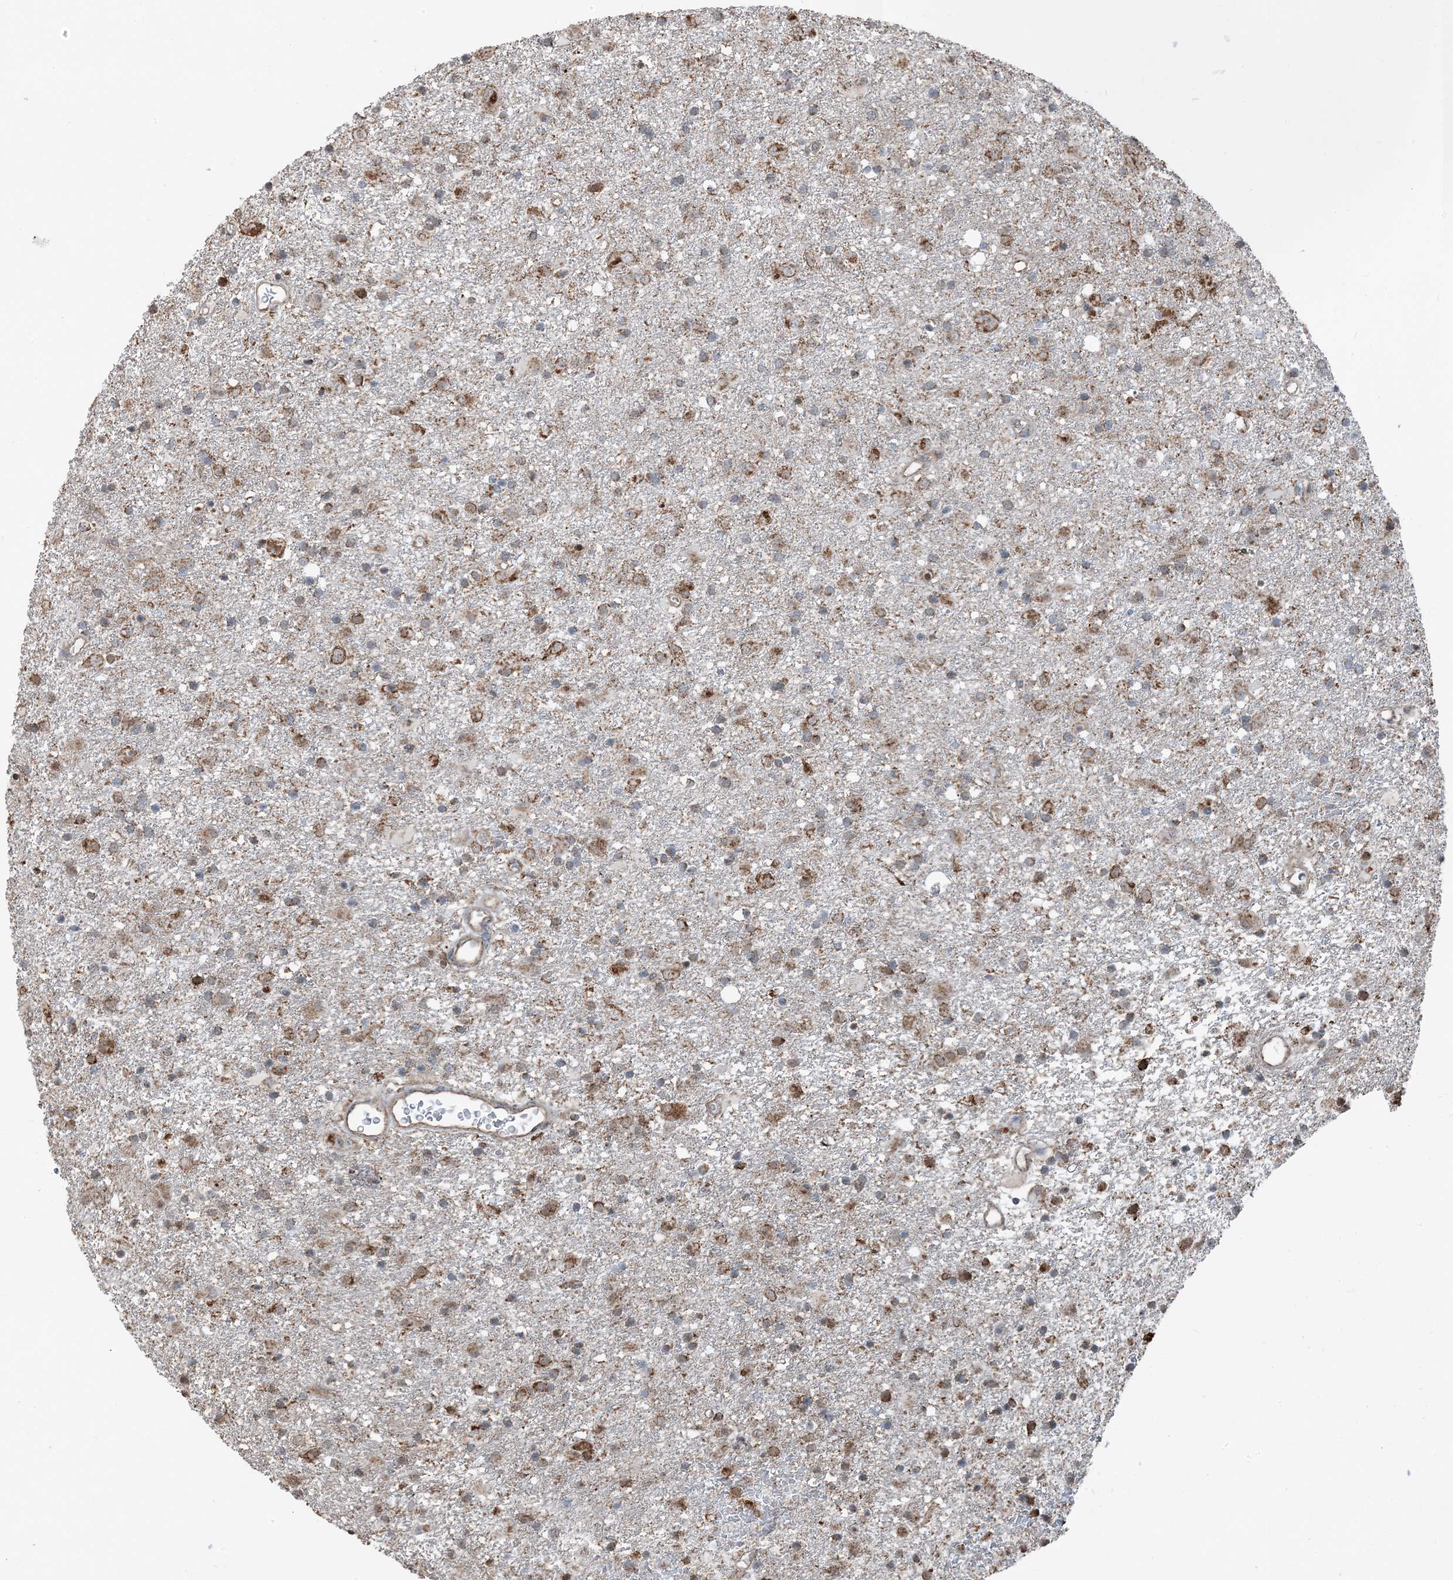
{"staining": {"intensity": "moderate", "quantity": "25%-75%", "location": "cytoplasmic/membranous"}, "tissue": "glioma", "cell_type": "Tumor cells", "image_type": "cancer", "snomed": [{"axis": "morphology", "description": "Glioma, malignant, Low grade"}, {"axis": "topography", "description": "Brain"}], "caption": "This photomicrograph demonstrates immunohistochemistry (IHC) staining of low-grade glioma (malignant), with medium moderate cytoplasmic/membranous positivity in approximately 25%-75% of tumor cells.", "gene": "PILRB", "patient": {"sex": "male", "age": 65}}